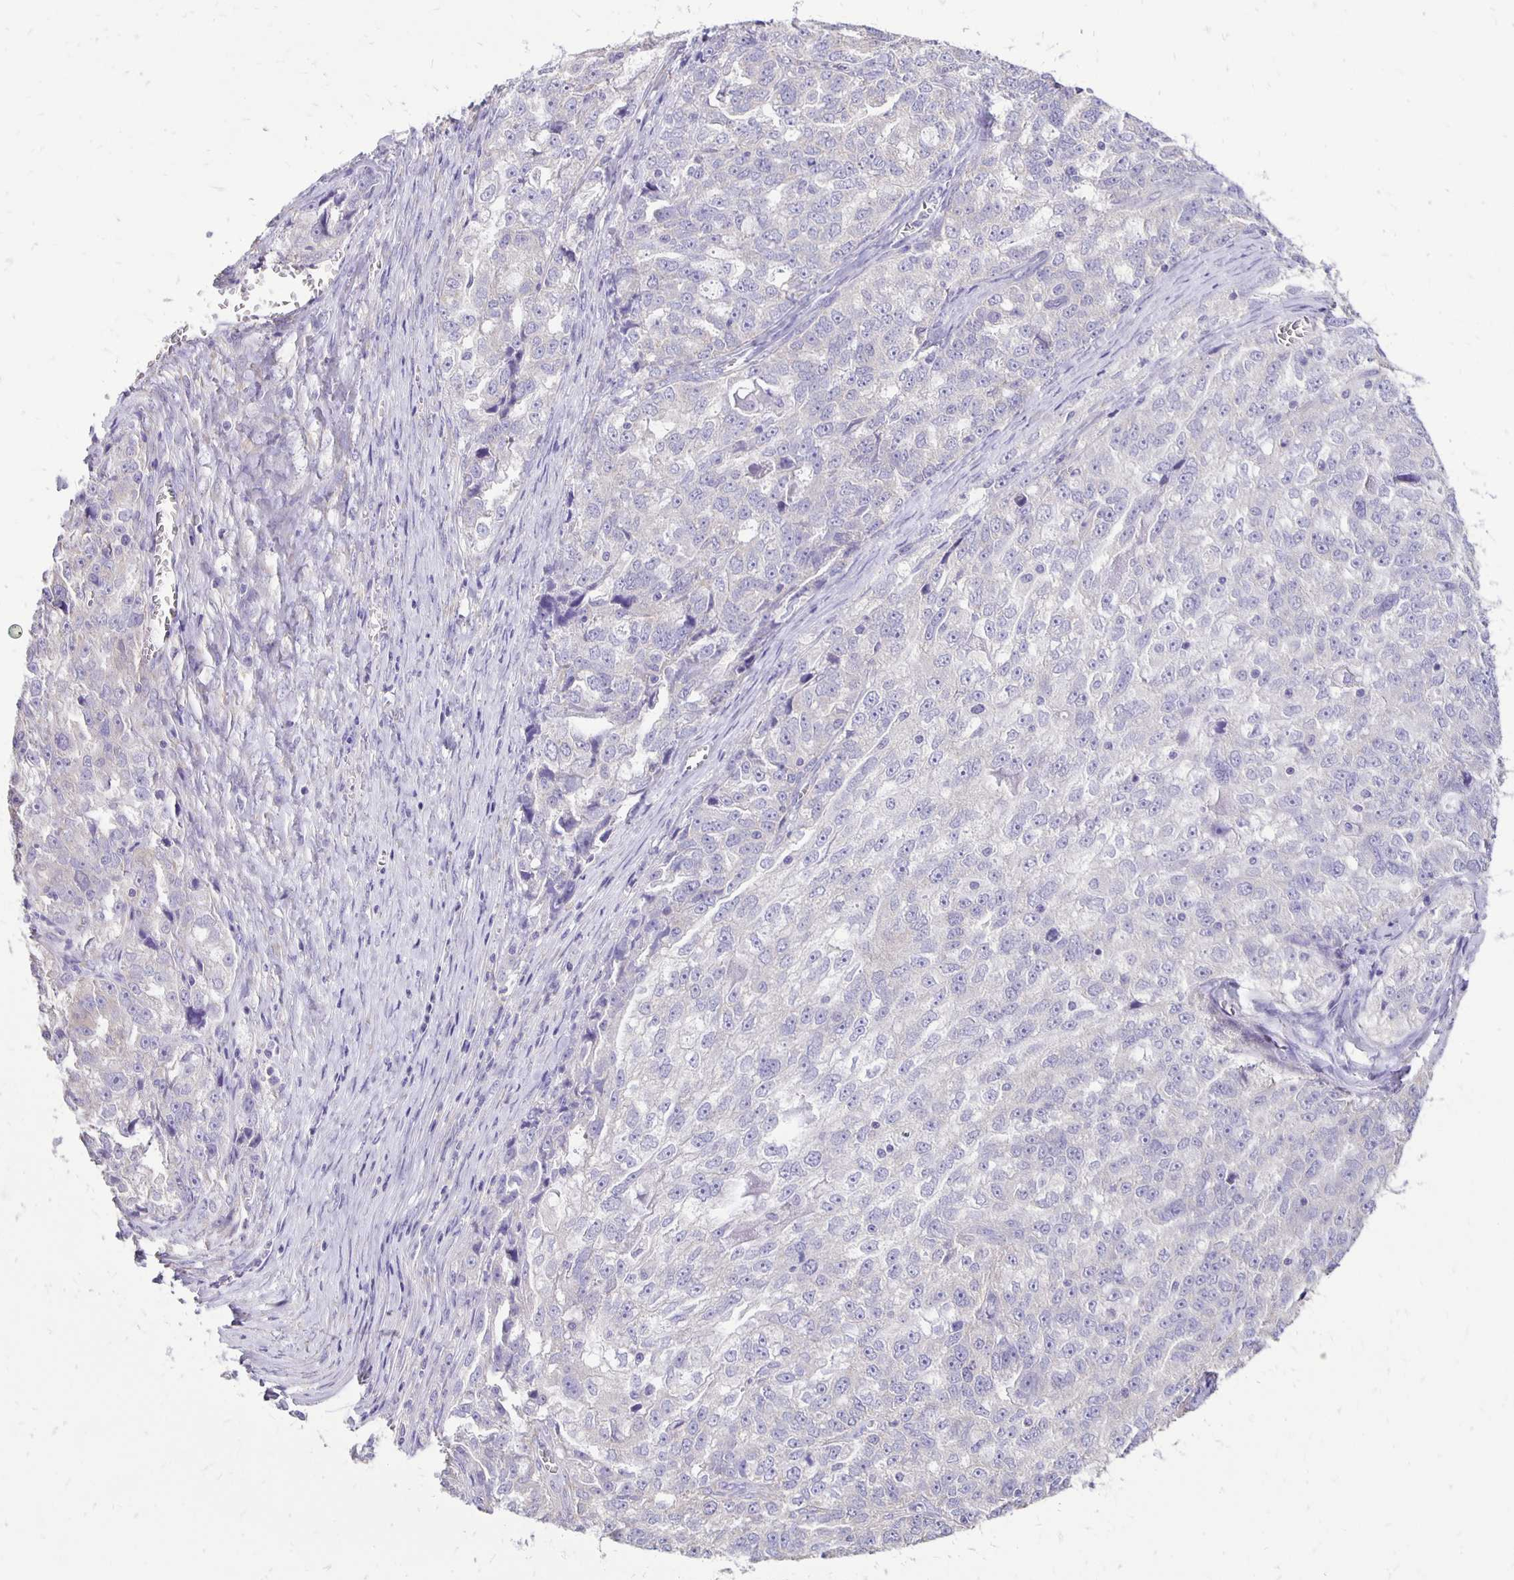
{"staining": {"intensity": "negative", "quantity": "none", "location": "none"}, "tissue": "ovarian cancer", "cell_type": "Tumor cells", "image_type": "cancer", "snomed": [{"axis": "morphology", "description": "Cystadenocarcinoma, serous, NOS"}, {"axis": "topography", "description": "Ovary"}], "caption": "Immunohistochemistry (IHC) of human ovarian cancer (serous cystadenocarcinoma) reveals no positivity in tumor cells.", "gene": "ANKRD45", "patient": {"sex": "female", "age": 51}}